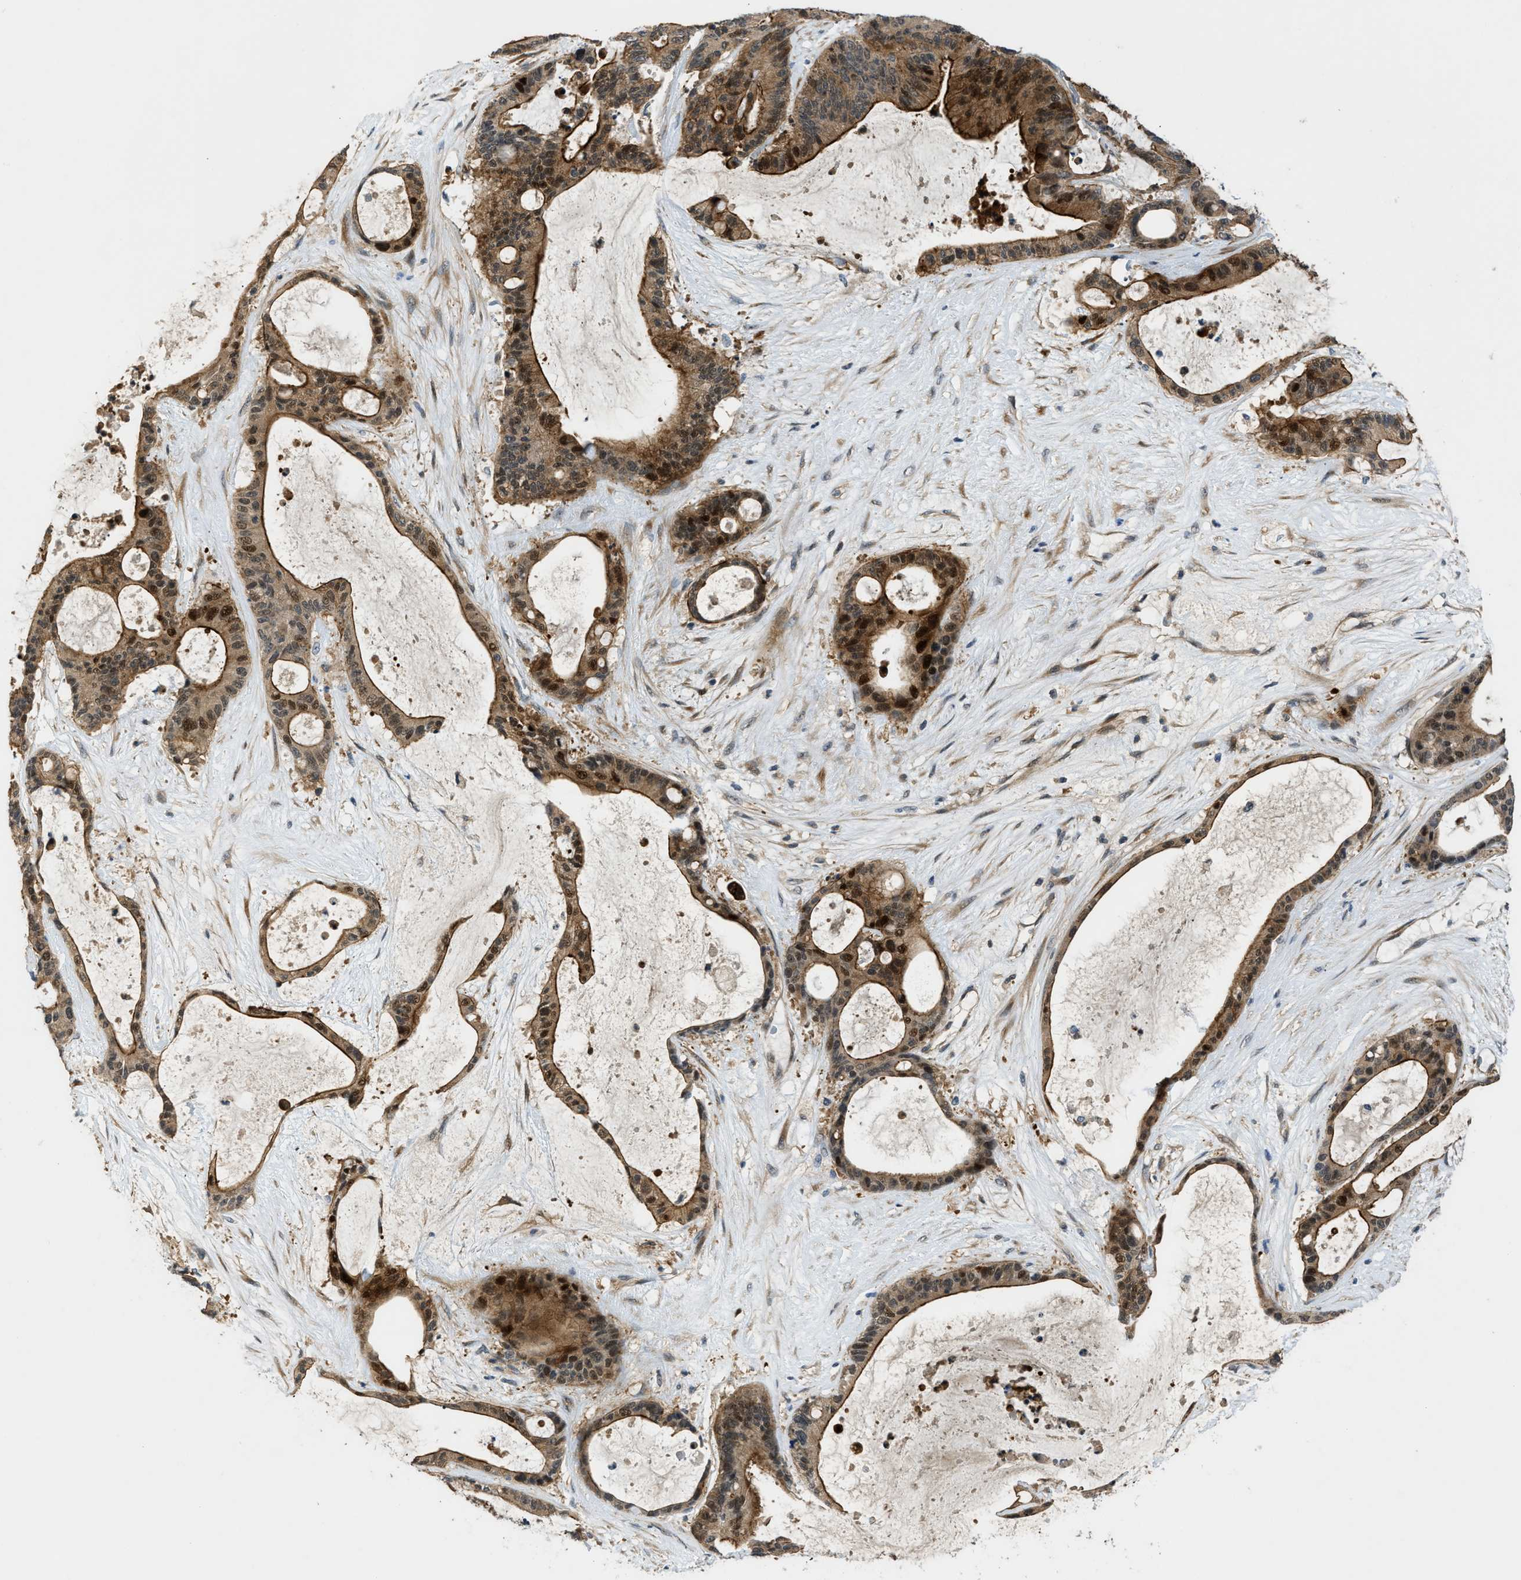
{"staining": {"intensity": "moderate", "quantity": ">75%", "location": "cytoplasmic/membranous,nuclear"}, "tissue": "liver cancer", "cell_type": "Tumor cells", "image_type": "cancer", "snomed": [{"axis": "morphology", "description": "Cholangiocarcinoma"}, {"axis": "topography", "description": "Liver"}], "caption": "Immunohistochemistry micrograph of human liver cancer stained for a protein (brown), which displays medium levels of moderate cytoplasmic/membranous and nuclear expression in approximately >75% of tumor cells.", "gene": "TRAK2", "patient": {"sex": "female", "age": 73}}